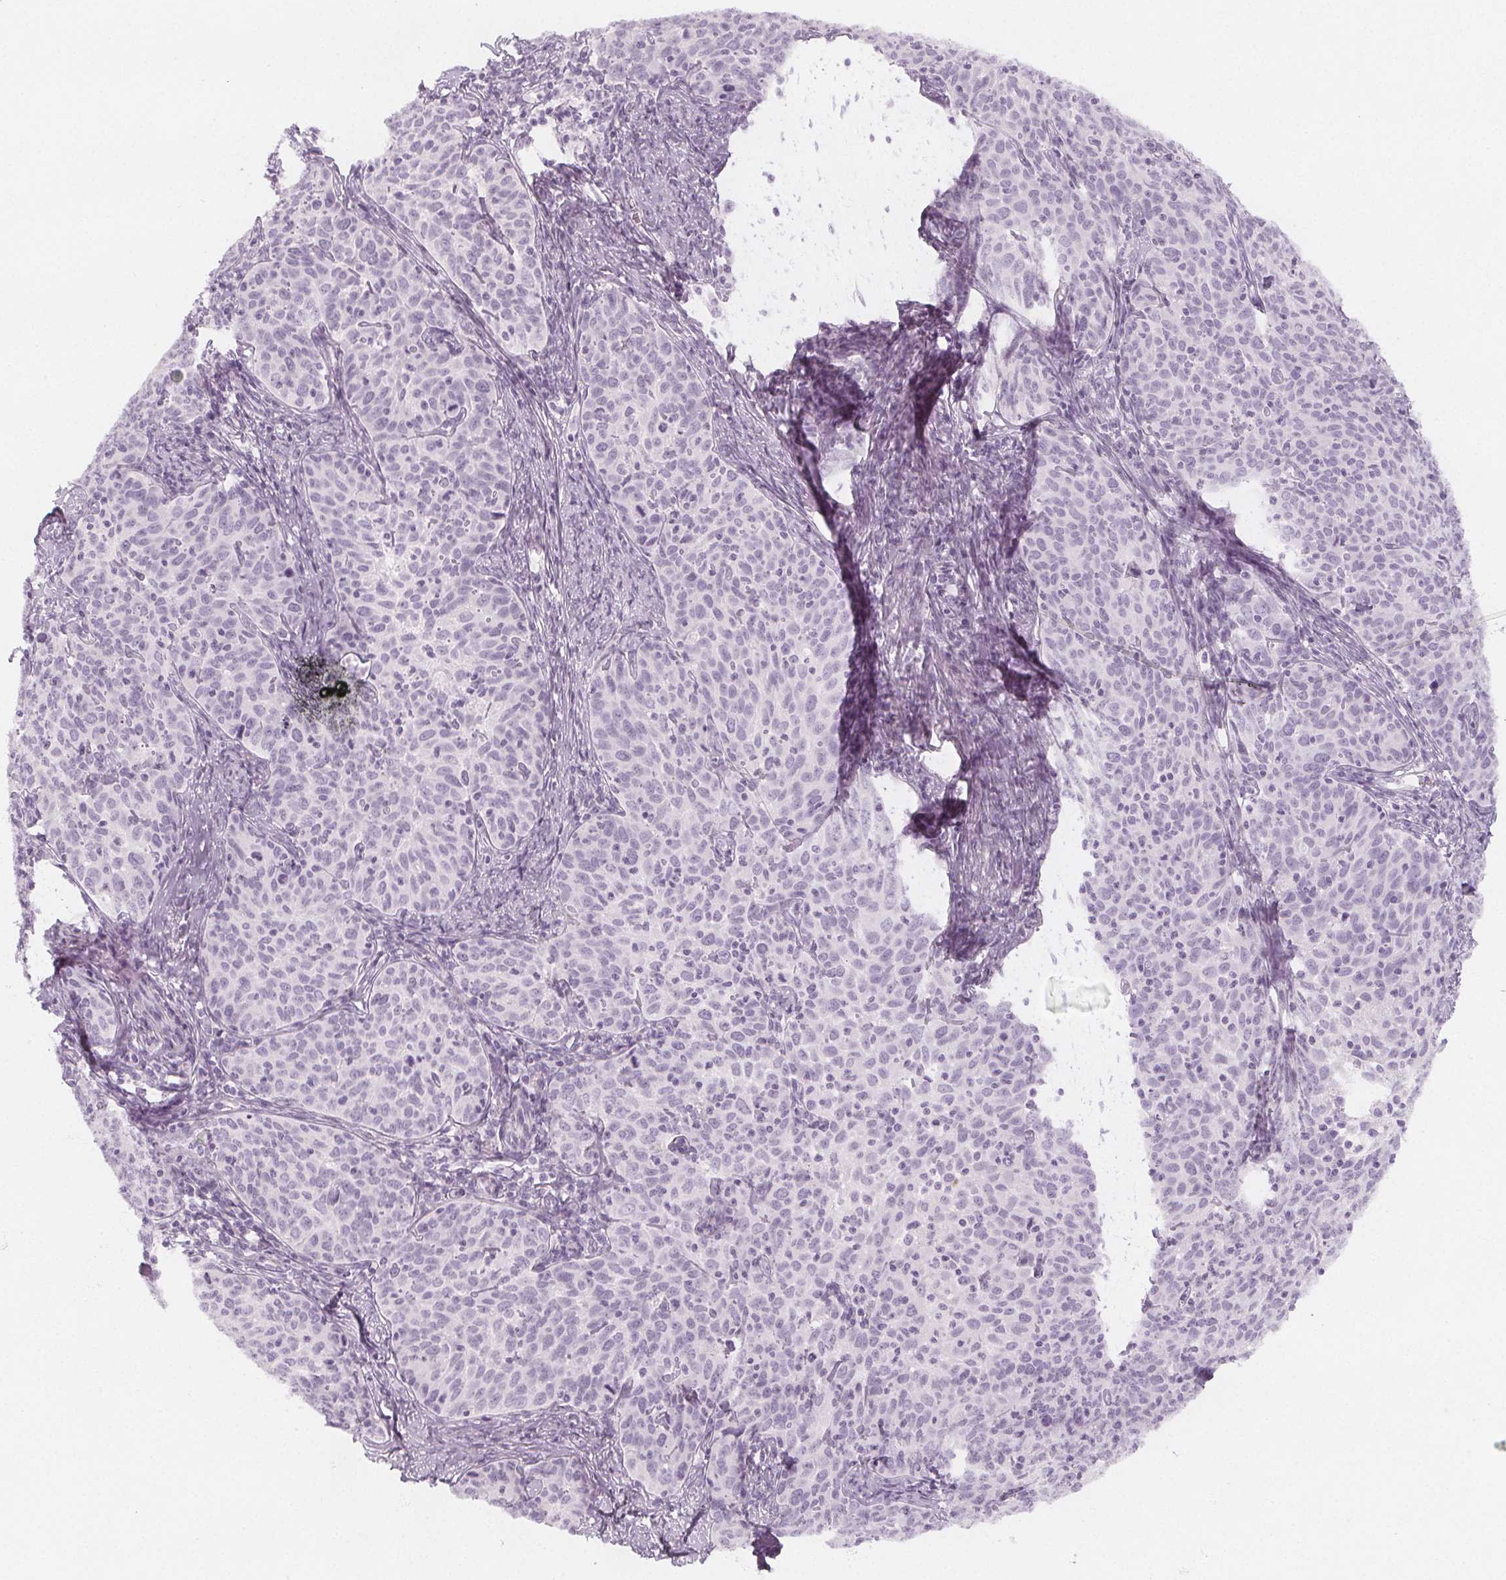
{"staining": {"intensity": "negative", "quantity": "none", "location": "none"}, "tissue": "cervical cancer", "cell_type": "Tumor cells", "image_type": "cancer", "snomed": [{"axis": "morphology", "description": "Squamous cell carcinoma, NOS"}, {"axis": "topography", "description": "Cervix"}], "caption": "A micrograph of squamous cell carcinoma (cervical) stained for a protein shows no brown staining in tumor cells. (DAB IHC visualized using brightfield microscopy, high magnification).", "gene": "MAP1A", "patient": {"sex": "female", "age": 62}}